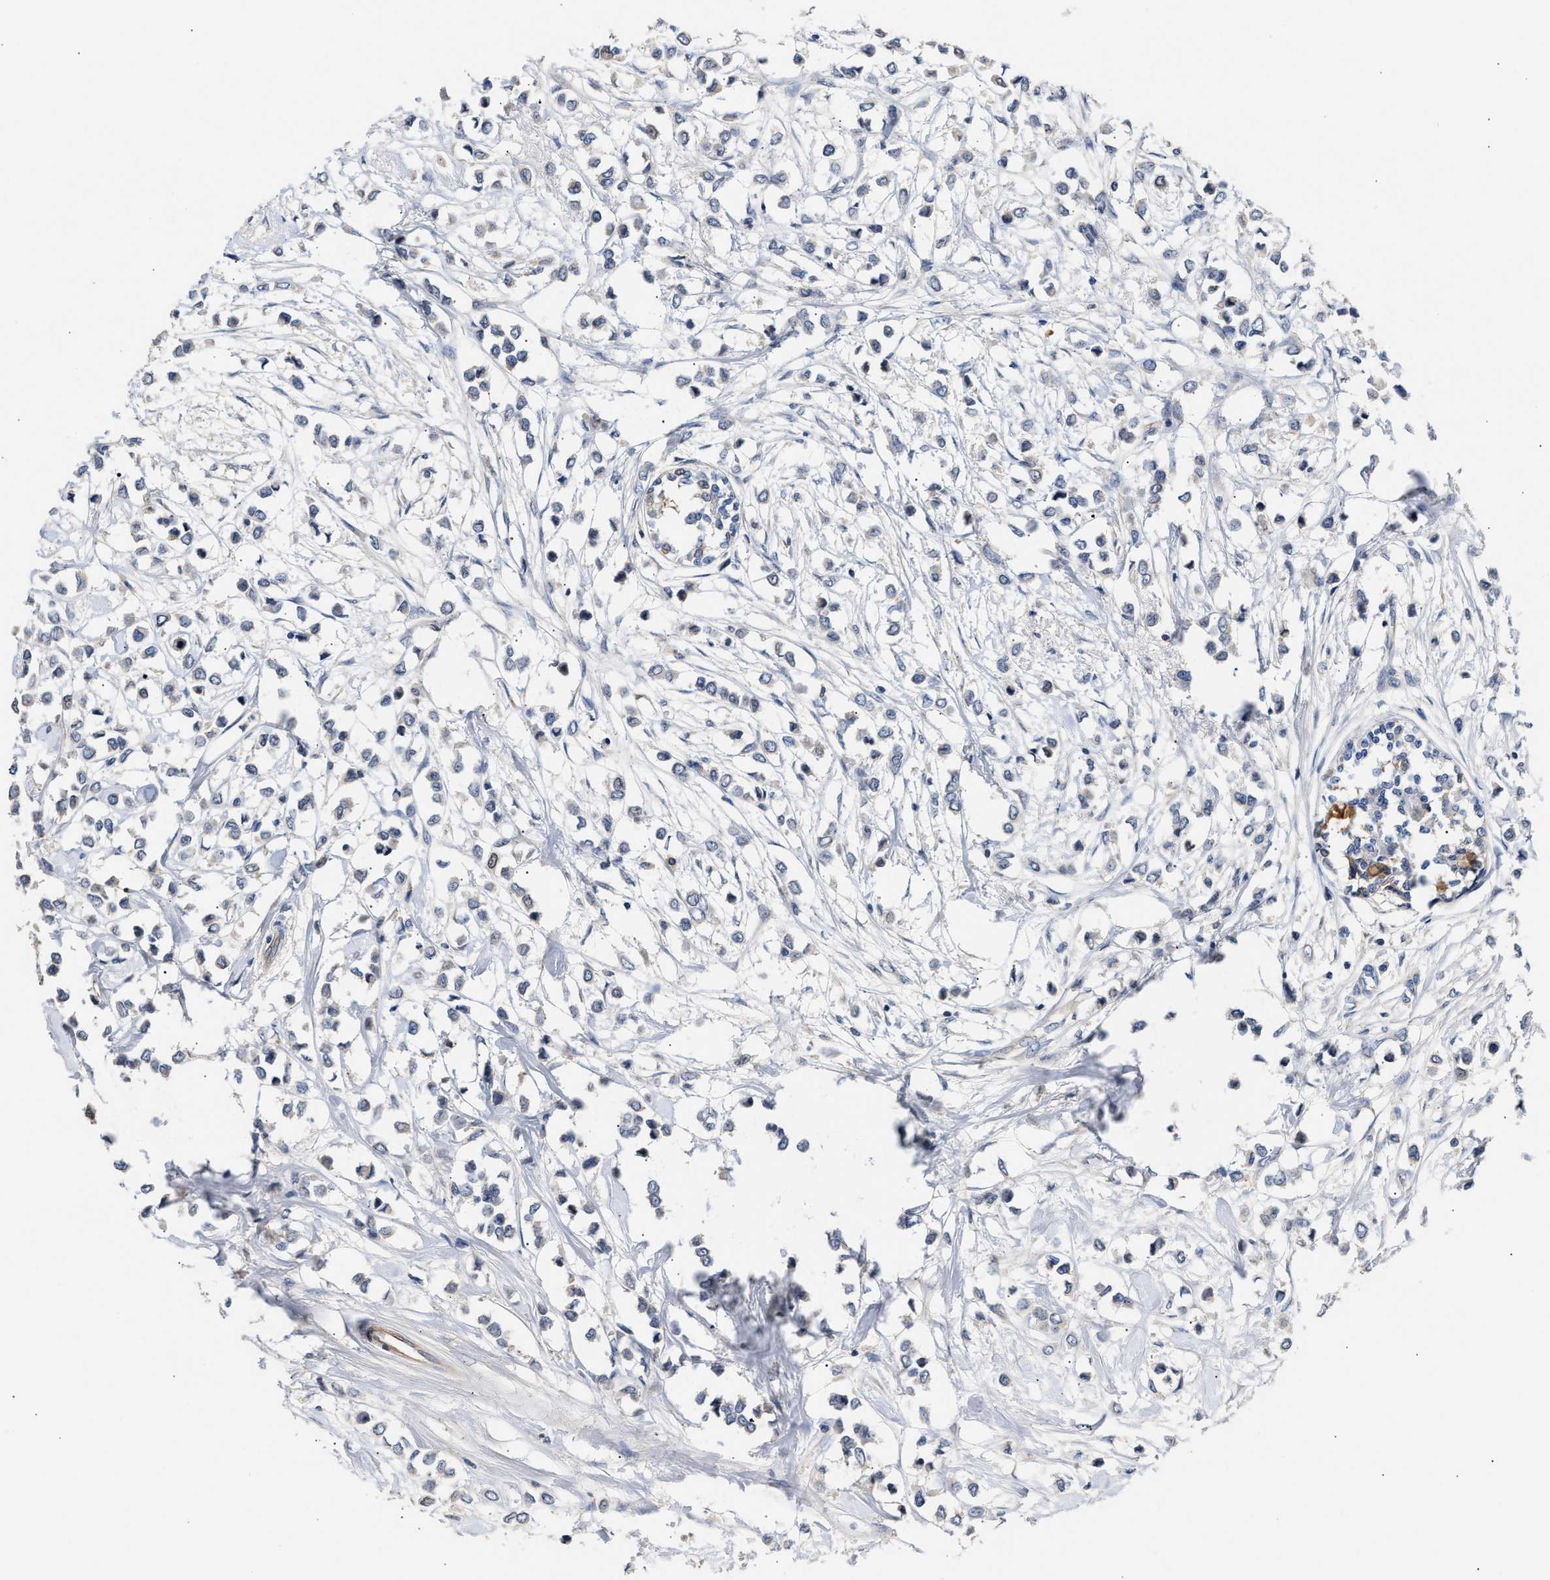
{"staining": {"intensity": "weak", "quantity": "<25%", "location": "cytoplasmic/membranous"}, "tissue": "breast cancer", "cell_type": "Tumor cells", "image_type": "cancer", "snomed": [{"axis": "morphology", "description": "Lobular carcinoma"}, {"axis": "topography", "description": "Breast"}], "caption": "Immunohistochemistry histopathology image of human breast cancer (lobular carcinoma) stained for a protein (brown), which displays no staining in tumor cells.", "gene": "KASH5", "patient": {"sex": "female", "age": 51}}